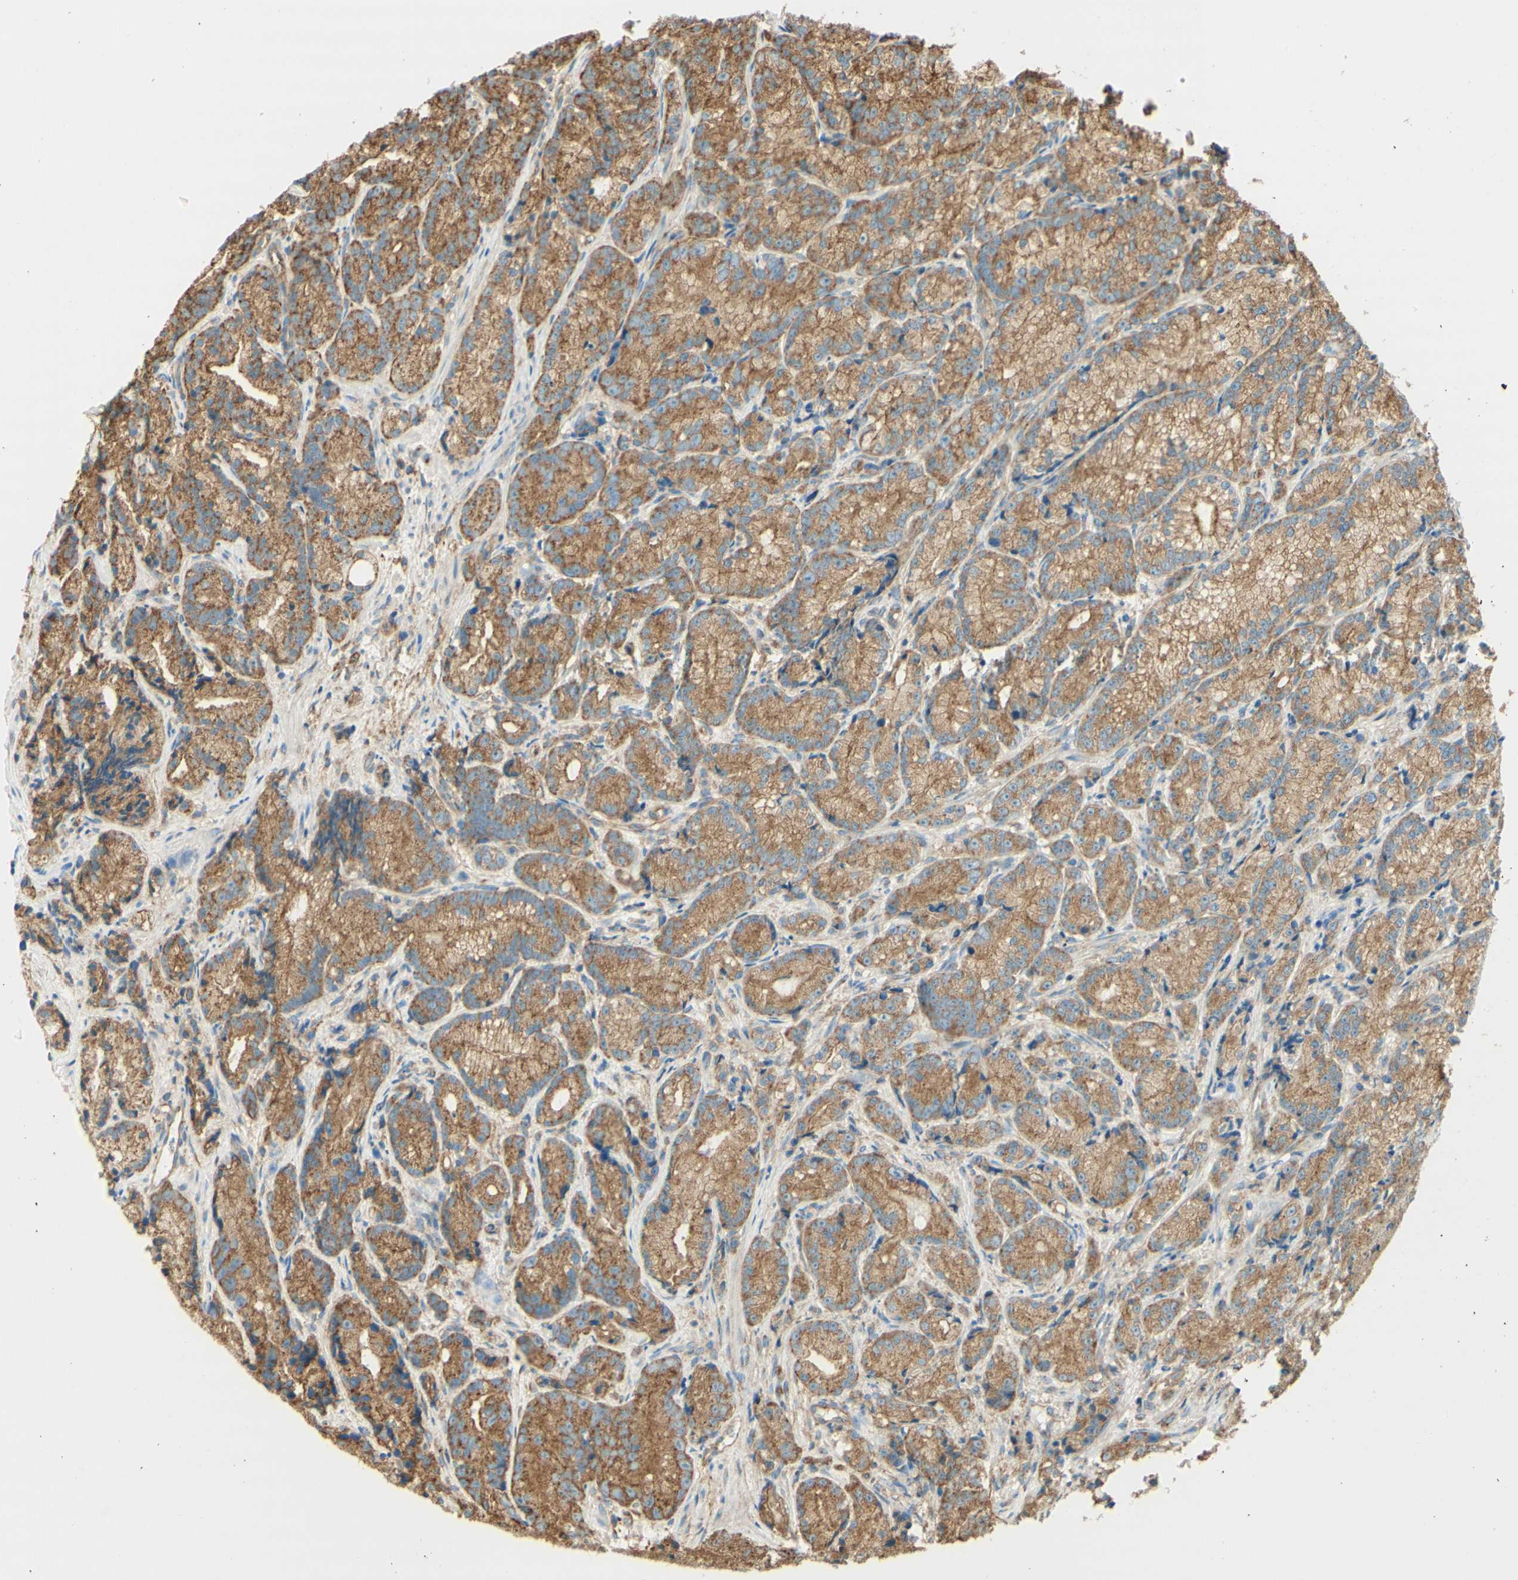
{"staining": {"intensity": "moderate", "quantity": ">75%", "location": "cytoplasmic/membranous"}, "tissue": "prostate cancer", "cell_type": "Tumor cells", "image_type": "cancer", "snomed": [{"axis": "morphology", "description": "Adenocarcinoma, Low grade"}, {"axis": "topography", "description": "Prostate"}], "caption": "Immunohistochemical staining of prostate cancer shows medium levels of moderate cytoplasmic/membranous protein staining in approximately >75% of tumor cells. The protein of interest is stained brown, and the nuclei are stained in blue (DAB (3,3'-diaminobenzidine) IHC with brightfield microscopy, high magnification).", "gene": "CLTC", "patient": {"sex": "male", "age": 89}}